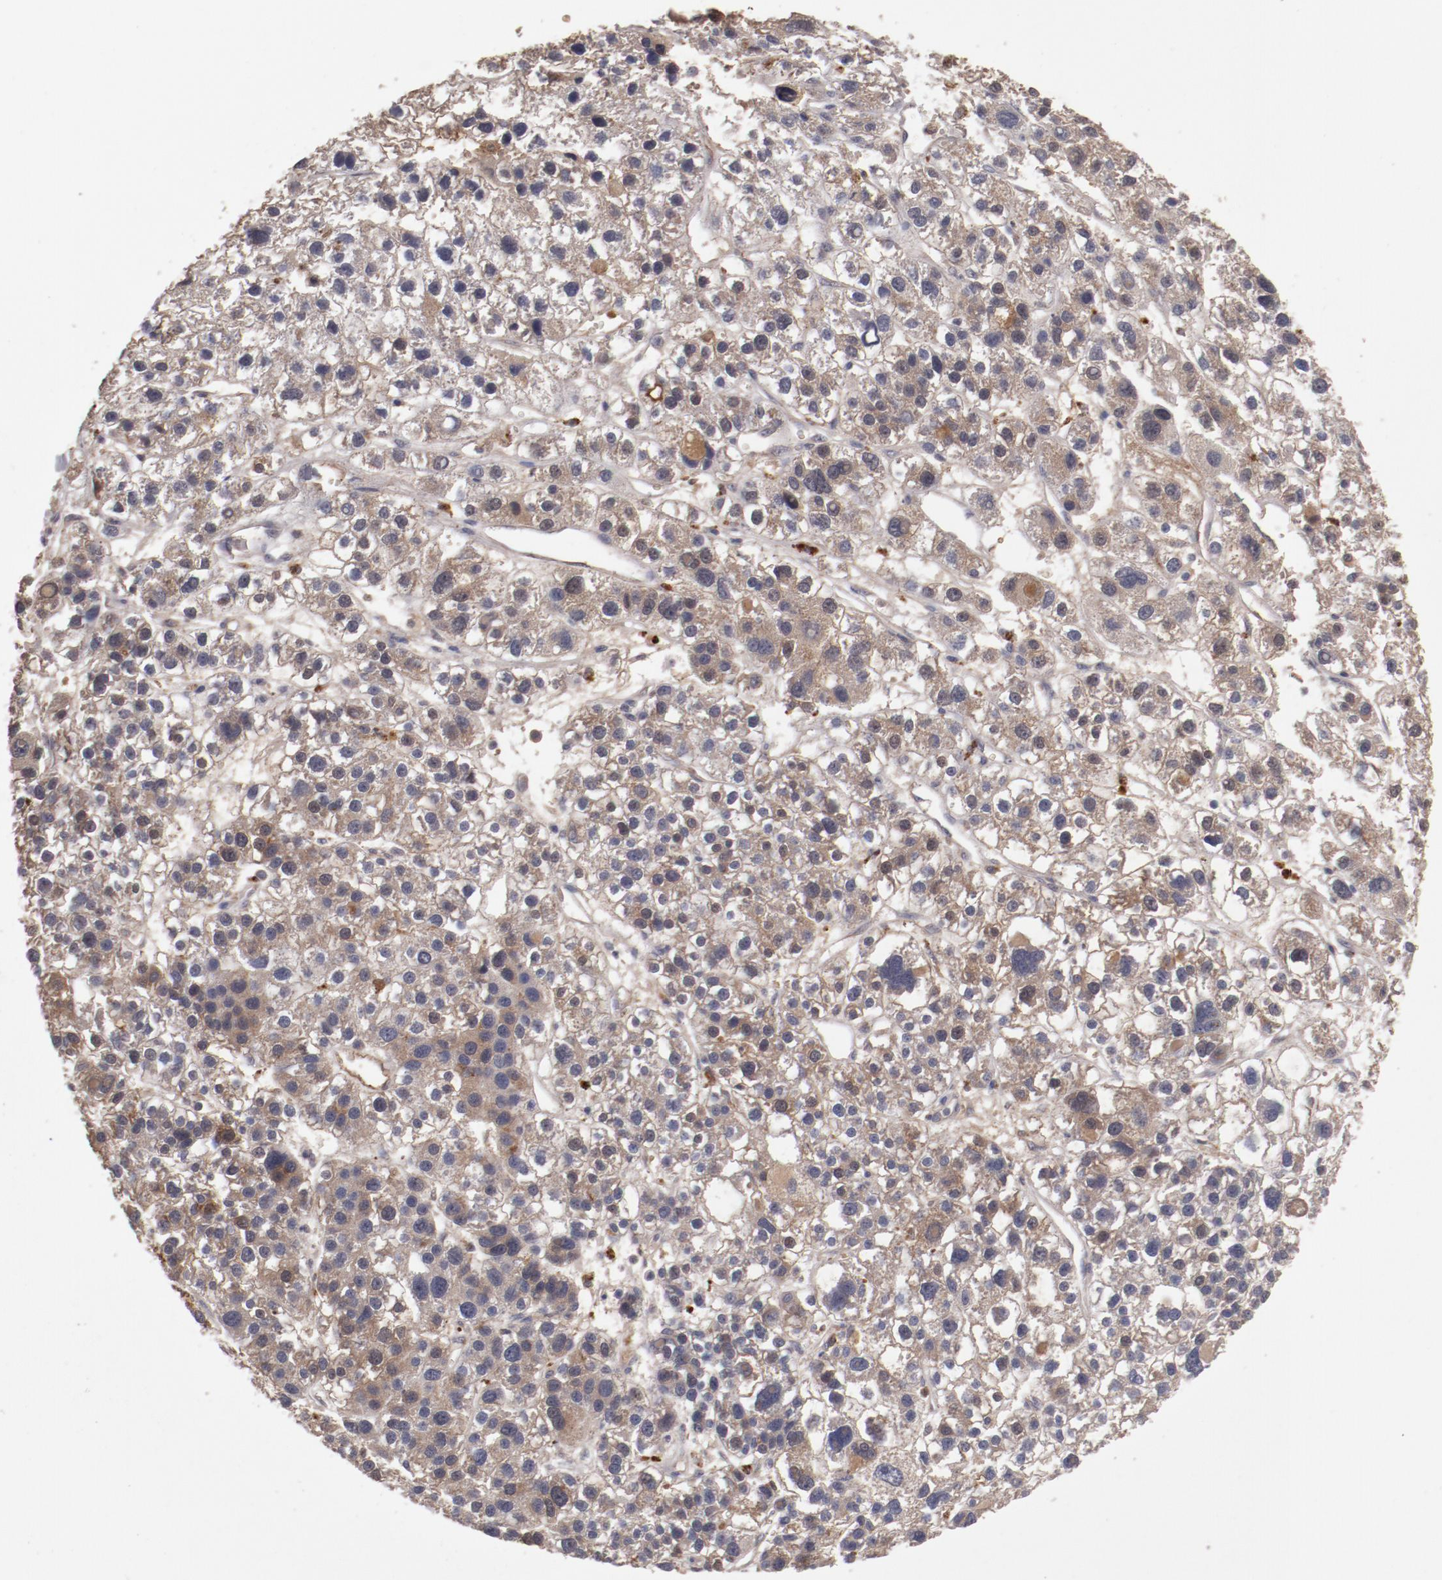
{"staining": {"intensity": "weak", "quantity": "25%-75%", "location": "cytoplasmic/membranous"}, "tissue": "liver cancer", "cell_type": "Tumor cells", "image_type": "cancer", "snomed": [{"axis": "morphology", "description": "Carcinoma, Hepatocellular, NOS"}, {"axis": "topography", "description": "Liver"}], "caption": "This image shows immunohistochemistry (IHC) staining of human liver cancer, with low weak cytoplasmic/membranous positivity in about 25%-75% of tumor cells.", "gene": "CP", "patient": {"sex": "female", "age": 85}}